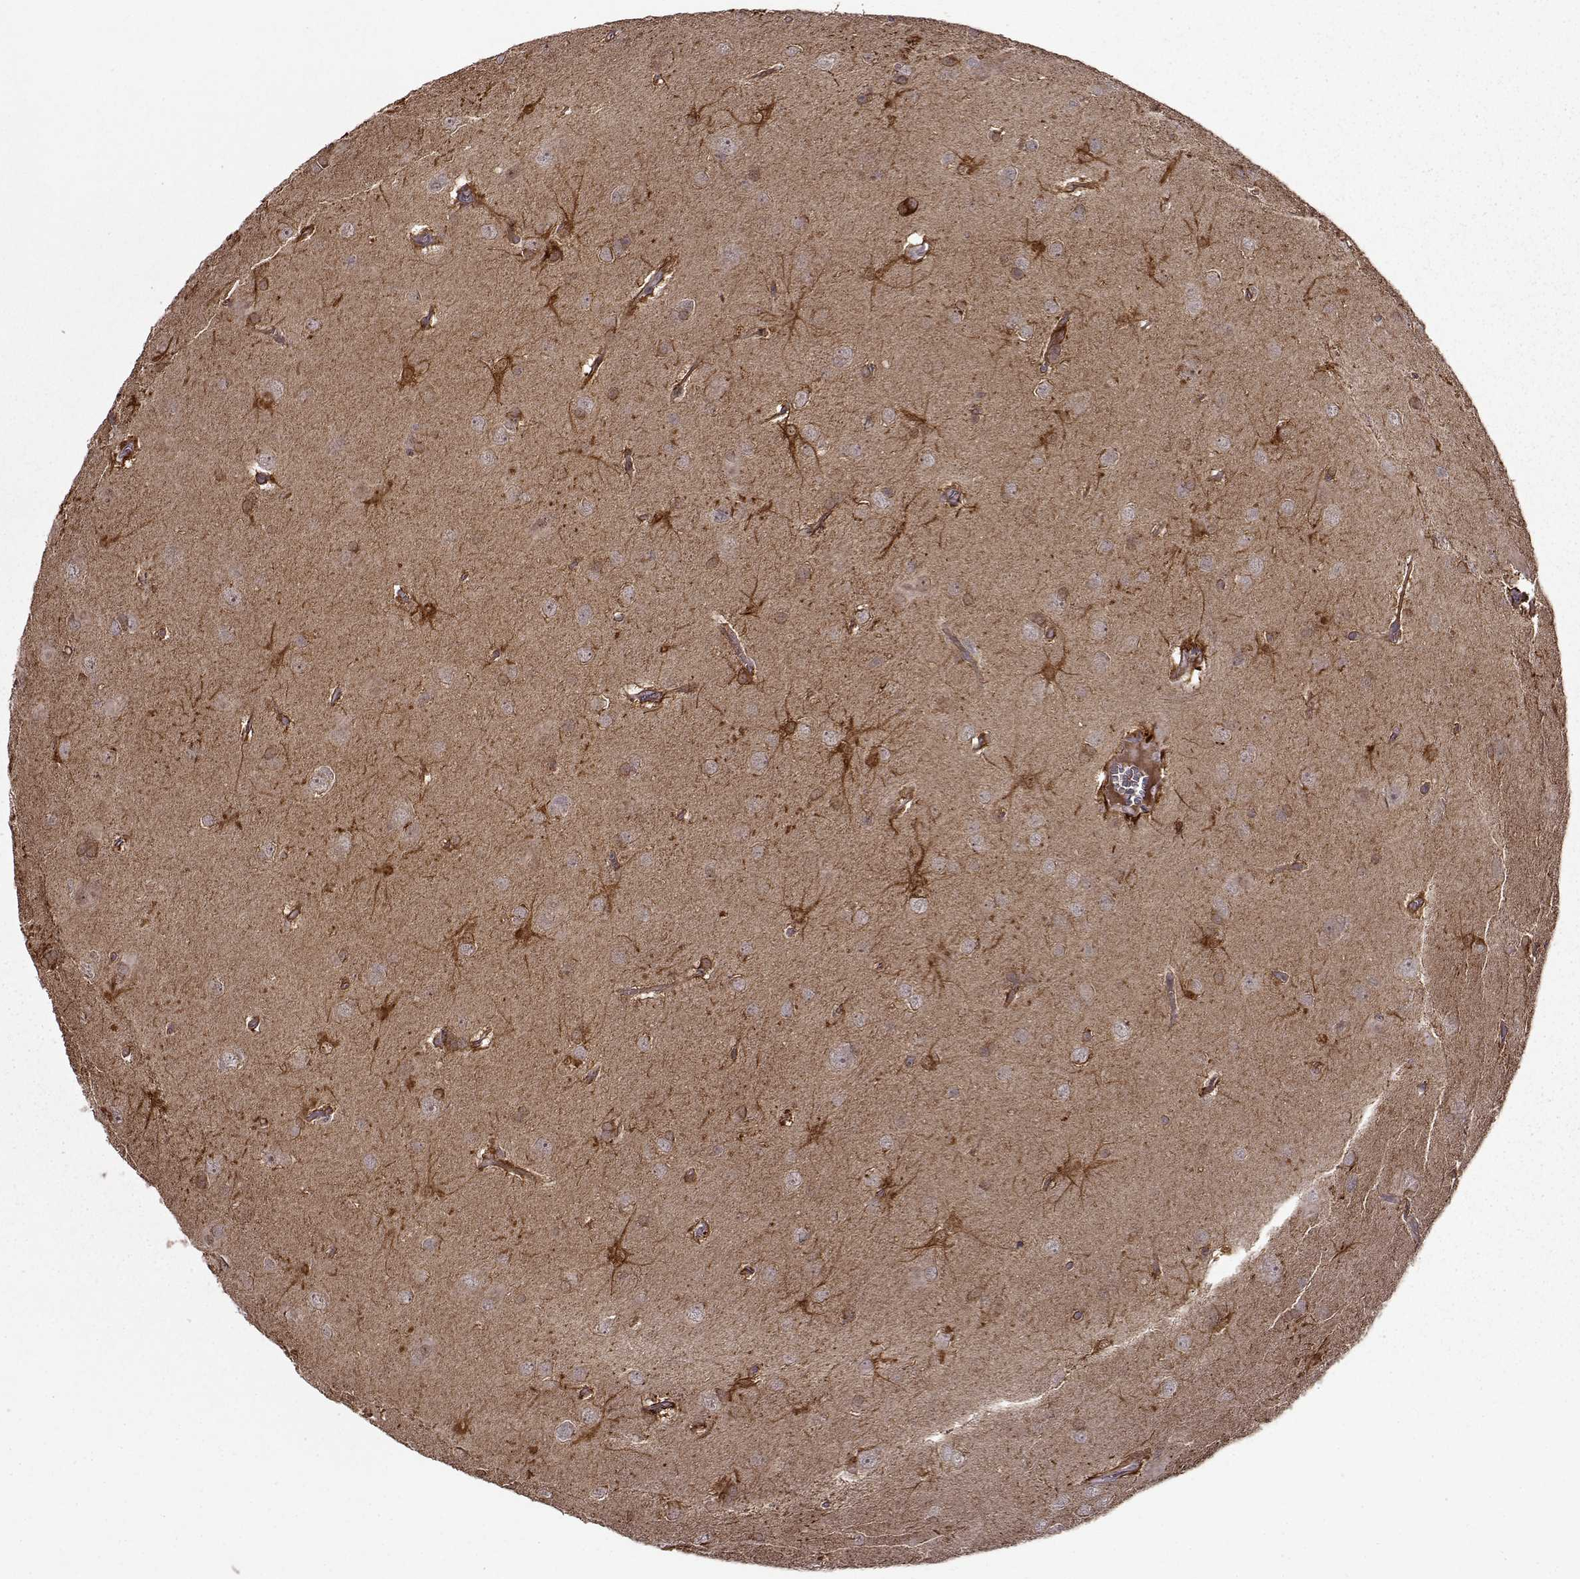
{"staining": {"intensity": "moderate", "quantity": "<25%", "location": "cytoplasmic/membranous"}, "tissue": "glioma", "cell_type": "Tumor cells", "image_type": "cancer", "snomed": [{"axis": "morphology", "description": "Glioma, malignant, Low grade"}, {"axis": "topography", "description": "Brain"}], "caption": "The immunohistochemical stain shows moderate cytoplasmic/membranous expression in tumor cells of malignant glioma (low-grade) tissue. (Stains: DAB (3,3'-diaminobenzidine) in brown, nuclei in blue, Microscopy: brightfield microscopy at high magnification).", "gene": "MAIP1", "patient": {"sex": "male", "age": 58}}